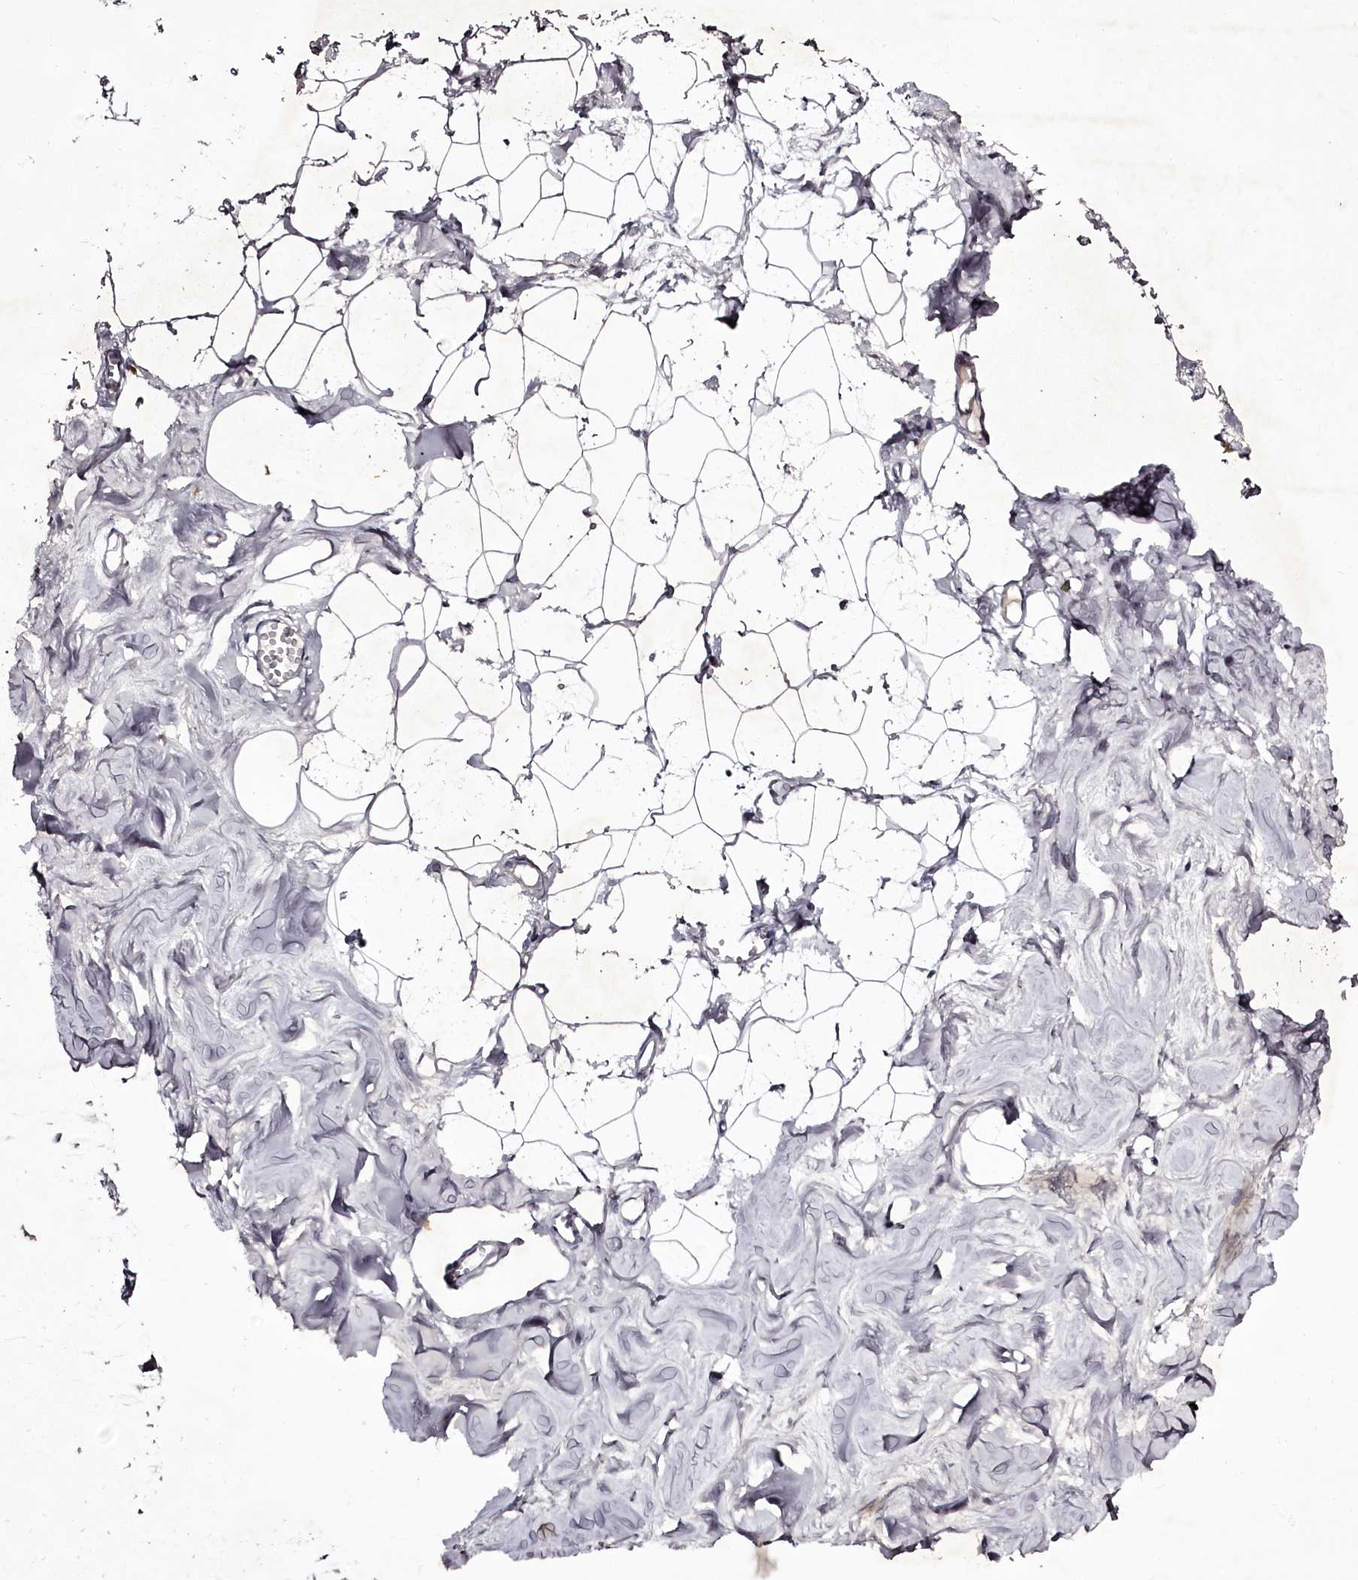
{"staining": {"intensity": "negative", "quantity": "none", "location": "none"}, "tissue": "breast", "cell_type": "Adipocytes", "image_type": "normal", "snomed": [{"axis": "morphology", "description": "Normal tissue, NOS"}, {"axis": "topography", "description": "Breast"}], "caption": "Immunohistochemistry (IHC) photomicrograph of unremarkable breast stained for a protein (brown), which shows no staining in adipocytes. (Brightfield microscopy of DAB IHC at high magnification).", "gene": "RBMXL2", "patient": {"sex": "female", "age": 27}}